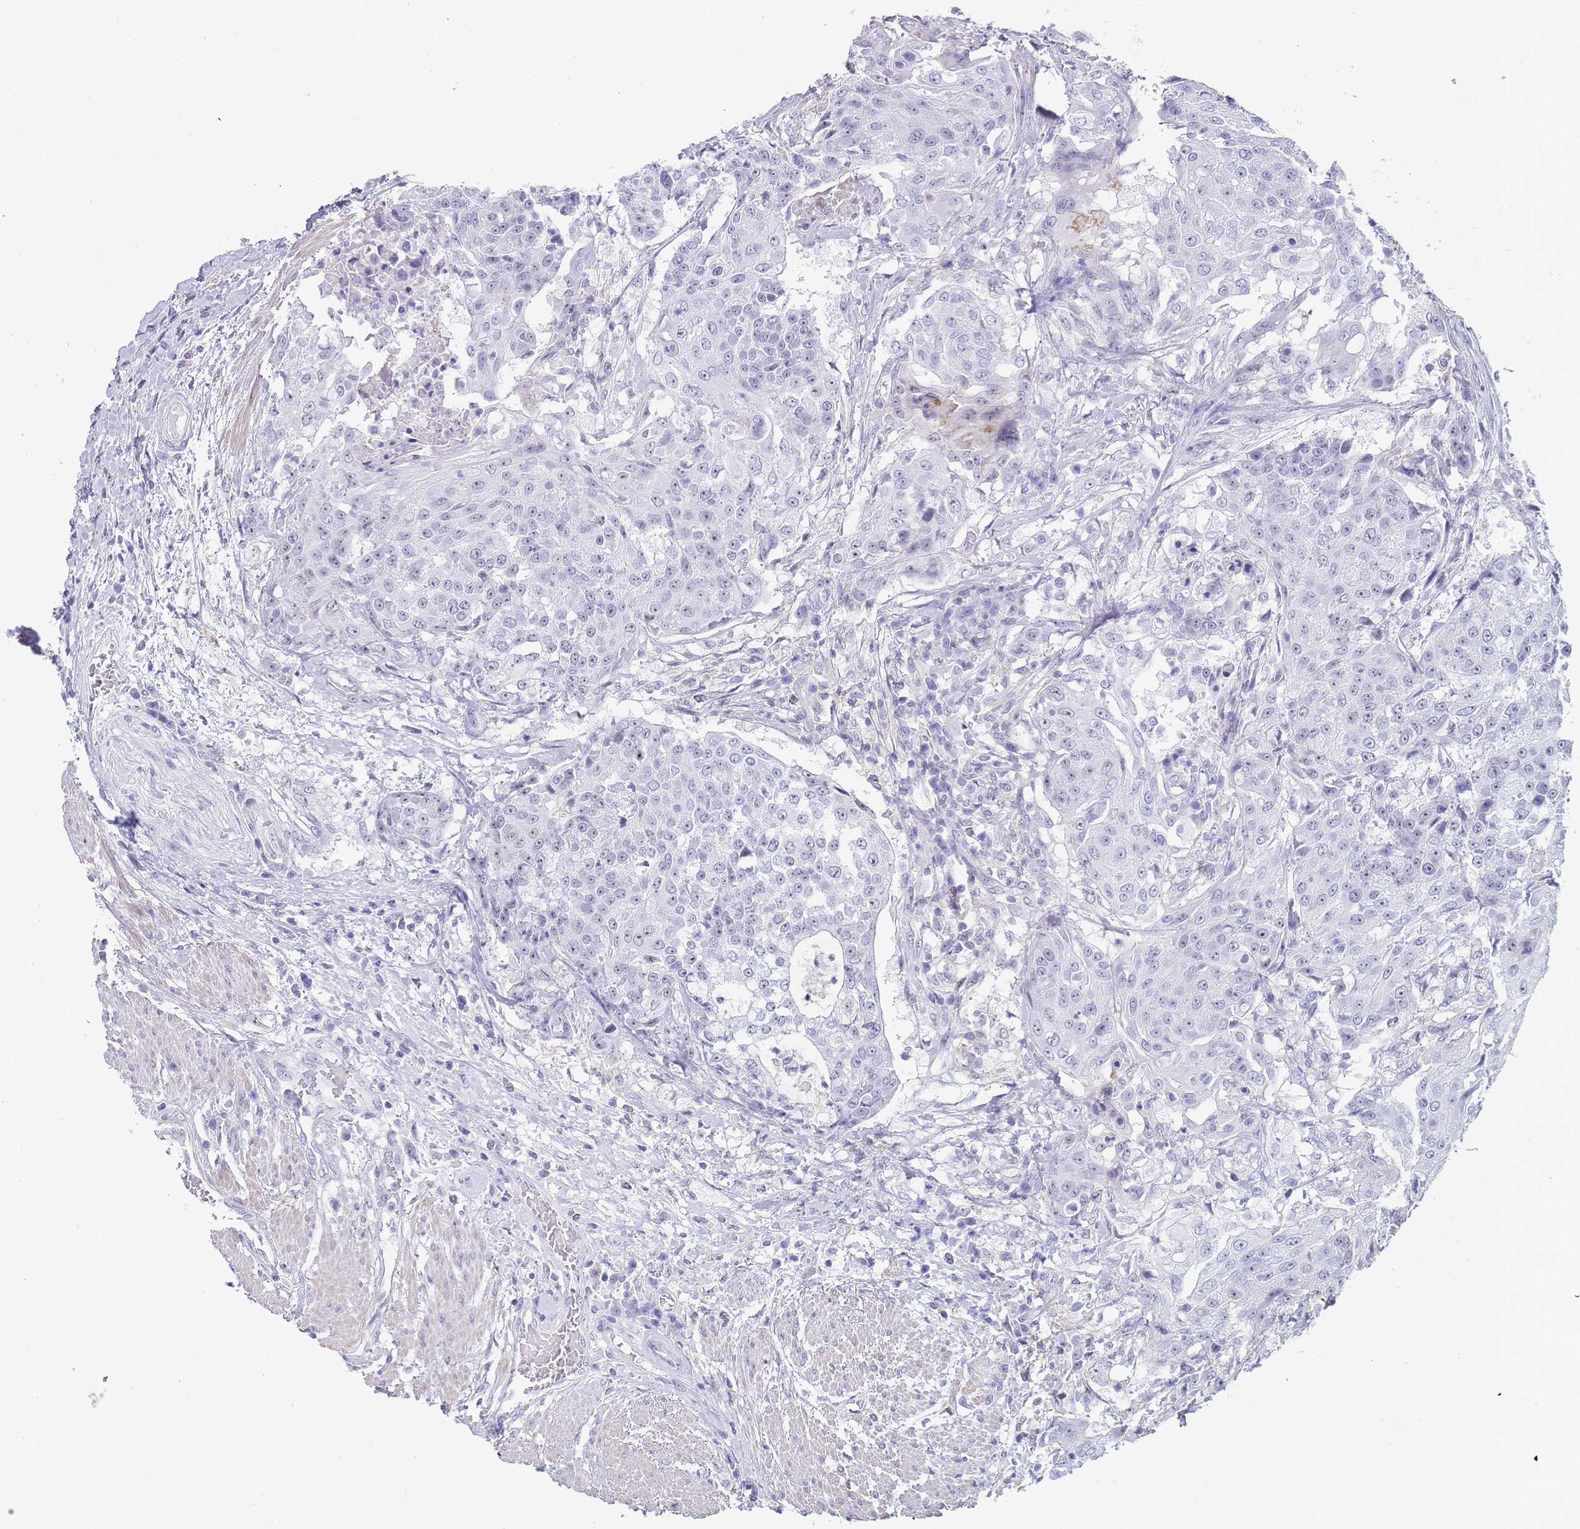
{"staining": {"intensity": "weak", "quantity": "<25%", "location": "nuclear"}, "tissue": "urothelial cancer", "cell_type": "Tumor cells", "image_type": "cancer", "snomed": [{"axis": "morphology", "description": "Urothelial carcinoma, High grade"}, {"axis": "topography", "description": "Urinary bladder"}], "caption": "Protein analysis of high-grade urothelial carcinoma shows no significant expression in tumor cells. (Stains: DAB immunohistochemistry with hematoxylin counter stain, Microscopy: brightfield microscopy at high magnification).", "gene": "NOP14", "patient": {"sex": "female", "age": 63}}